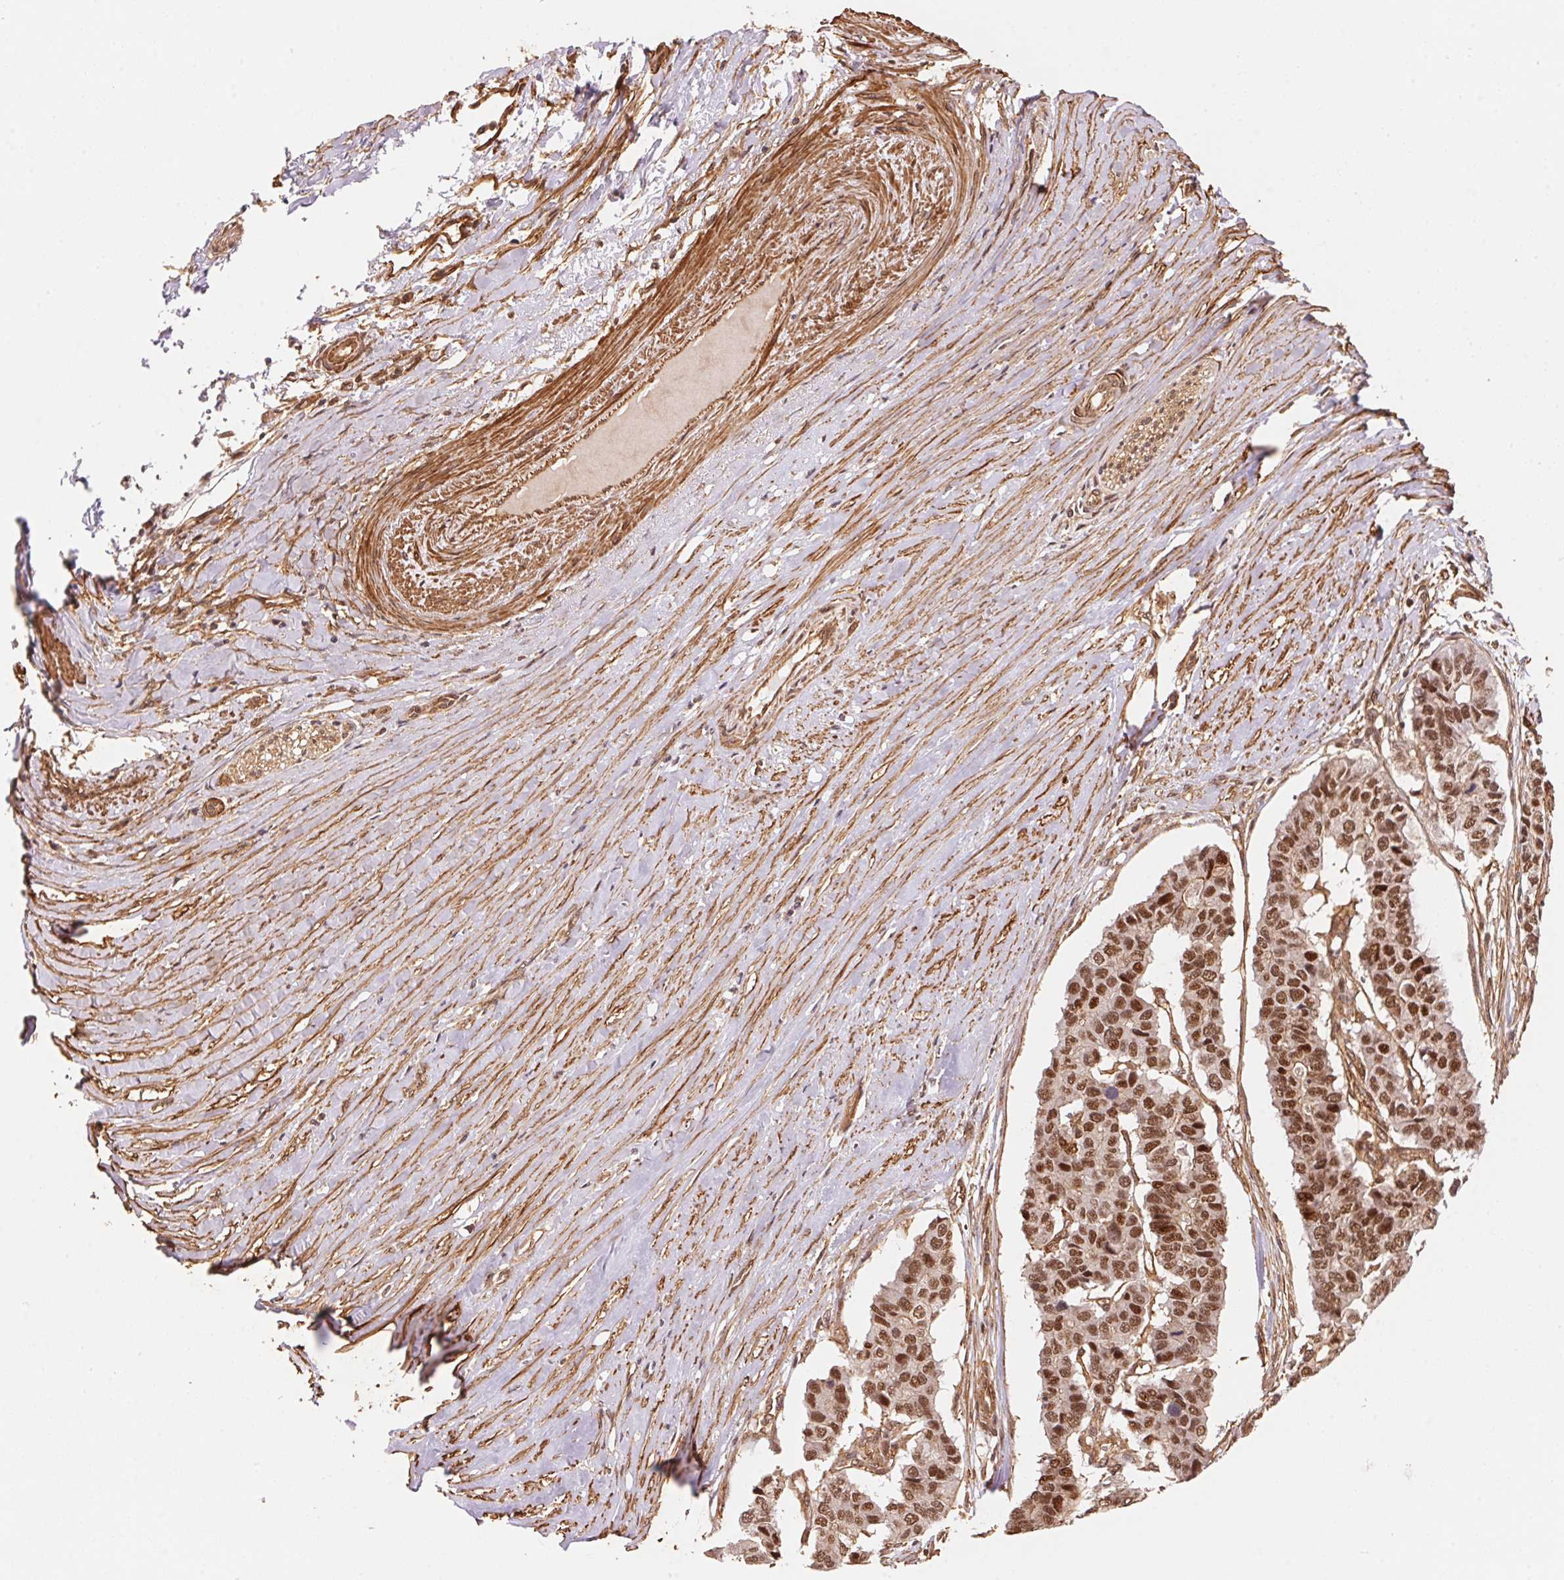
{"staining": {"intensity": "moderate", "quantity": ">75%", "location": "nuclear"}, "tissue": "pancreatic cancer", "cell_type": "Tumor cells", "image_type": "cancer", "snomed": [{"axis": "morphology", "description": "Adenocarcinoma, NOS"}, {"axis": "topography", "description": "Pancreas"}], "caption": "Immunohistochemical staining of adenocarcinoma (pancreatic) shows medium levels of moderate nuclear staining in about >75% of tumor cells. The protein of interest is shown in brown color, while the nuclei are stained blue.", "gene": "TNIP2", "patient": {"sex": "male", "age": 50}}